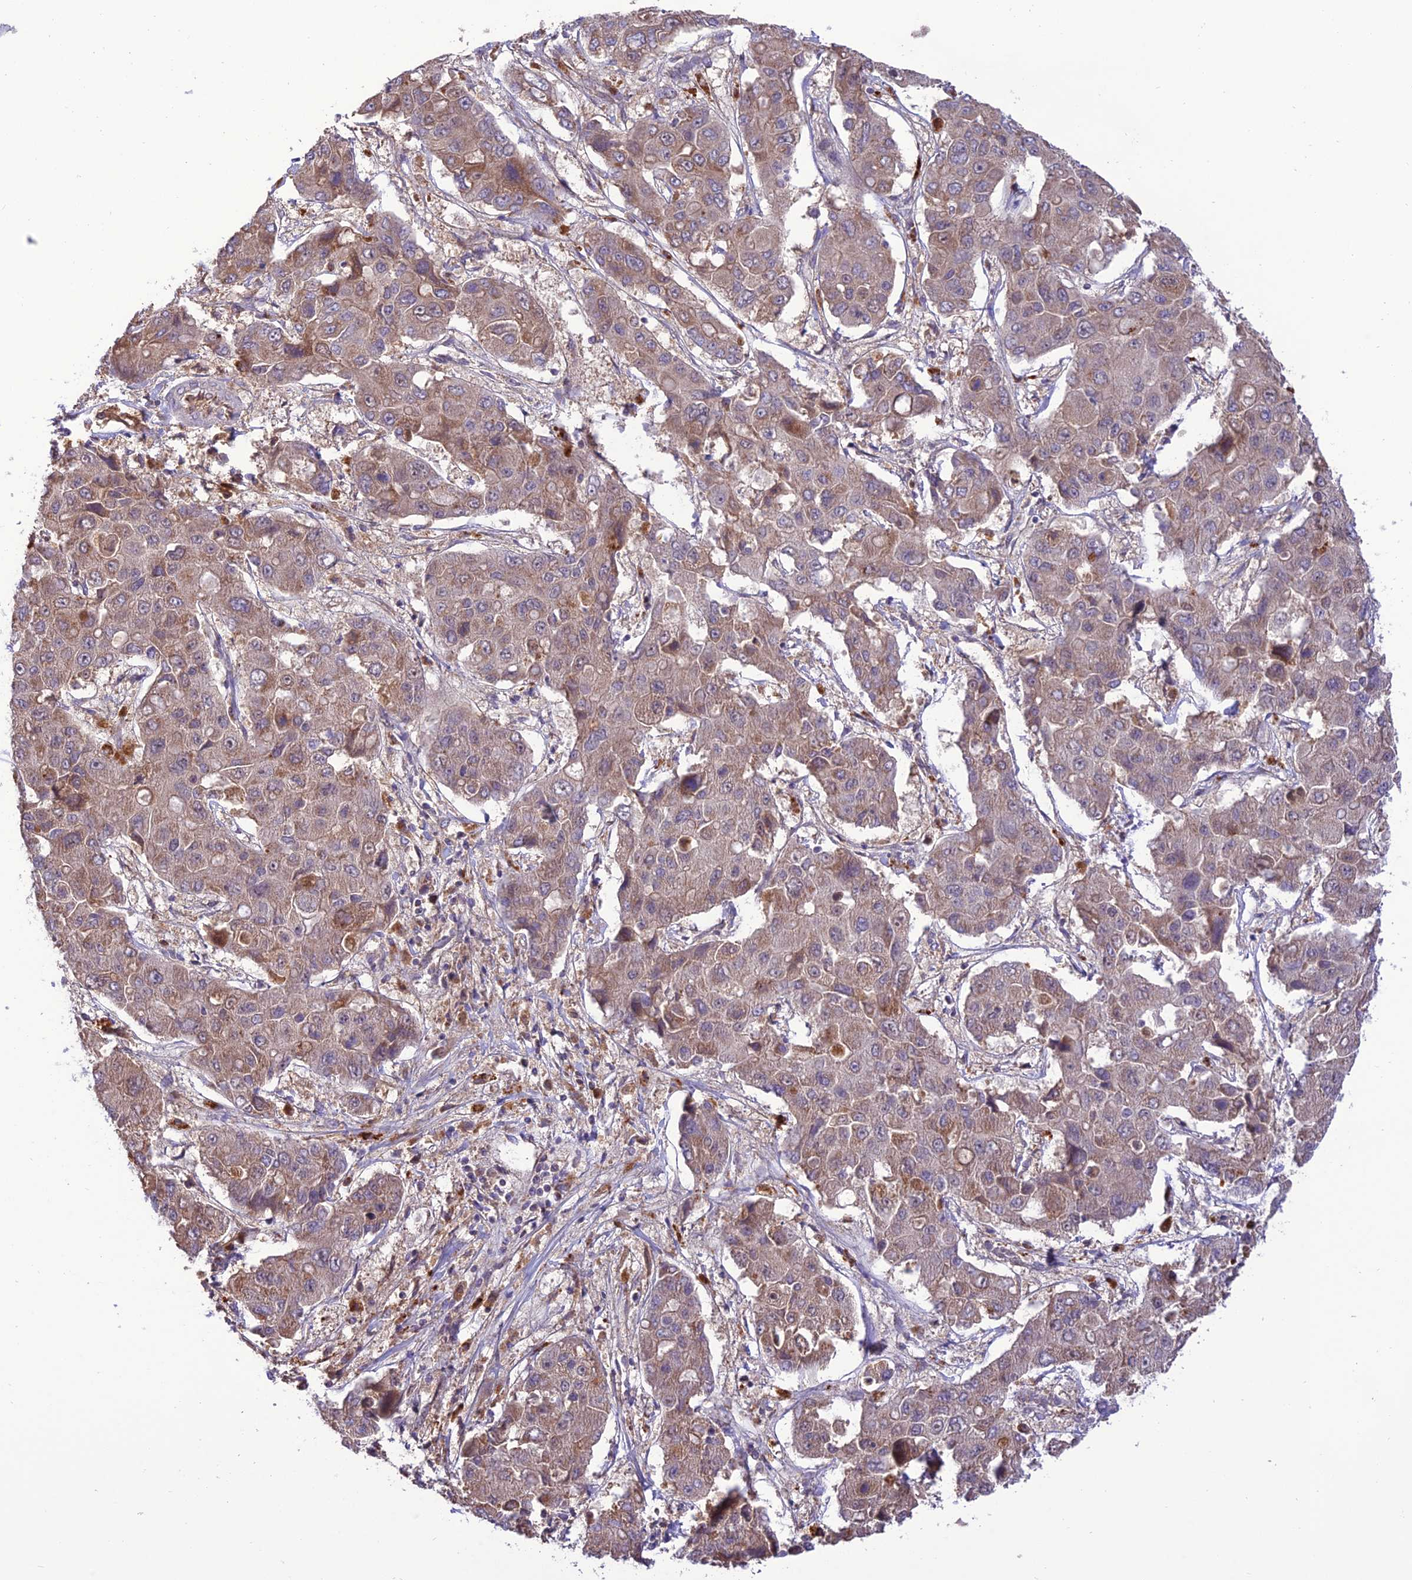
{"staining": {"intensity": "weak", "quantity": ">75%", "location": "cytoplasmic/membranous"}, "tissue": "liver cancer", "cell_type": "Tumor cells", "image_type": "cancer", "snomed": [{"axis": "morphology", "description": "Cholangiocarcinoma"}, {"axis": "topography", "description": "Liver"}], "caption": "IHC (DAB) staining of cholangiocarcinoma (liver) displays weak cytoplasmic/membranous protein staining in about >75% of tumor cells.", "gene": "NDUFAF1", "patient": {"sex": "male", "age": 67}}